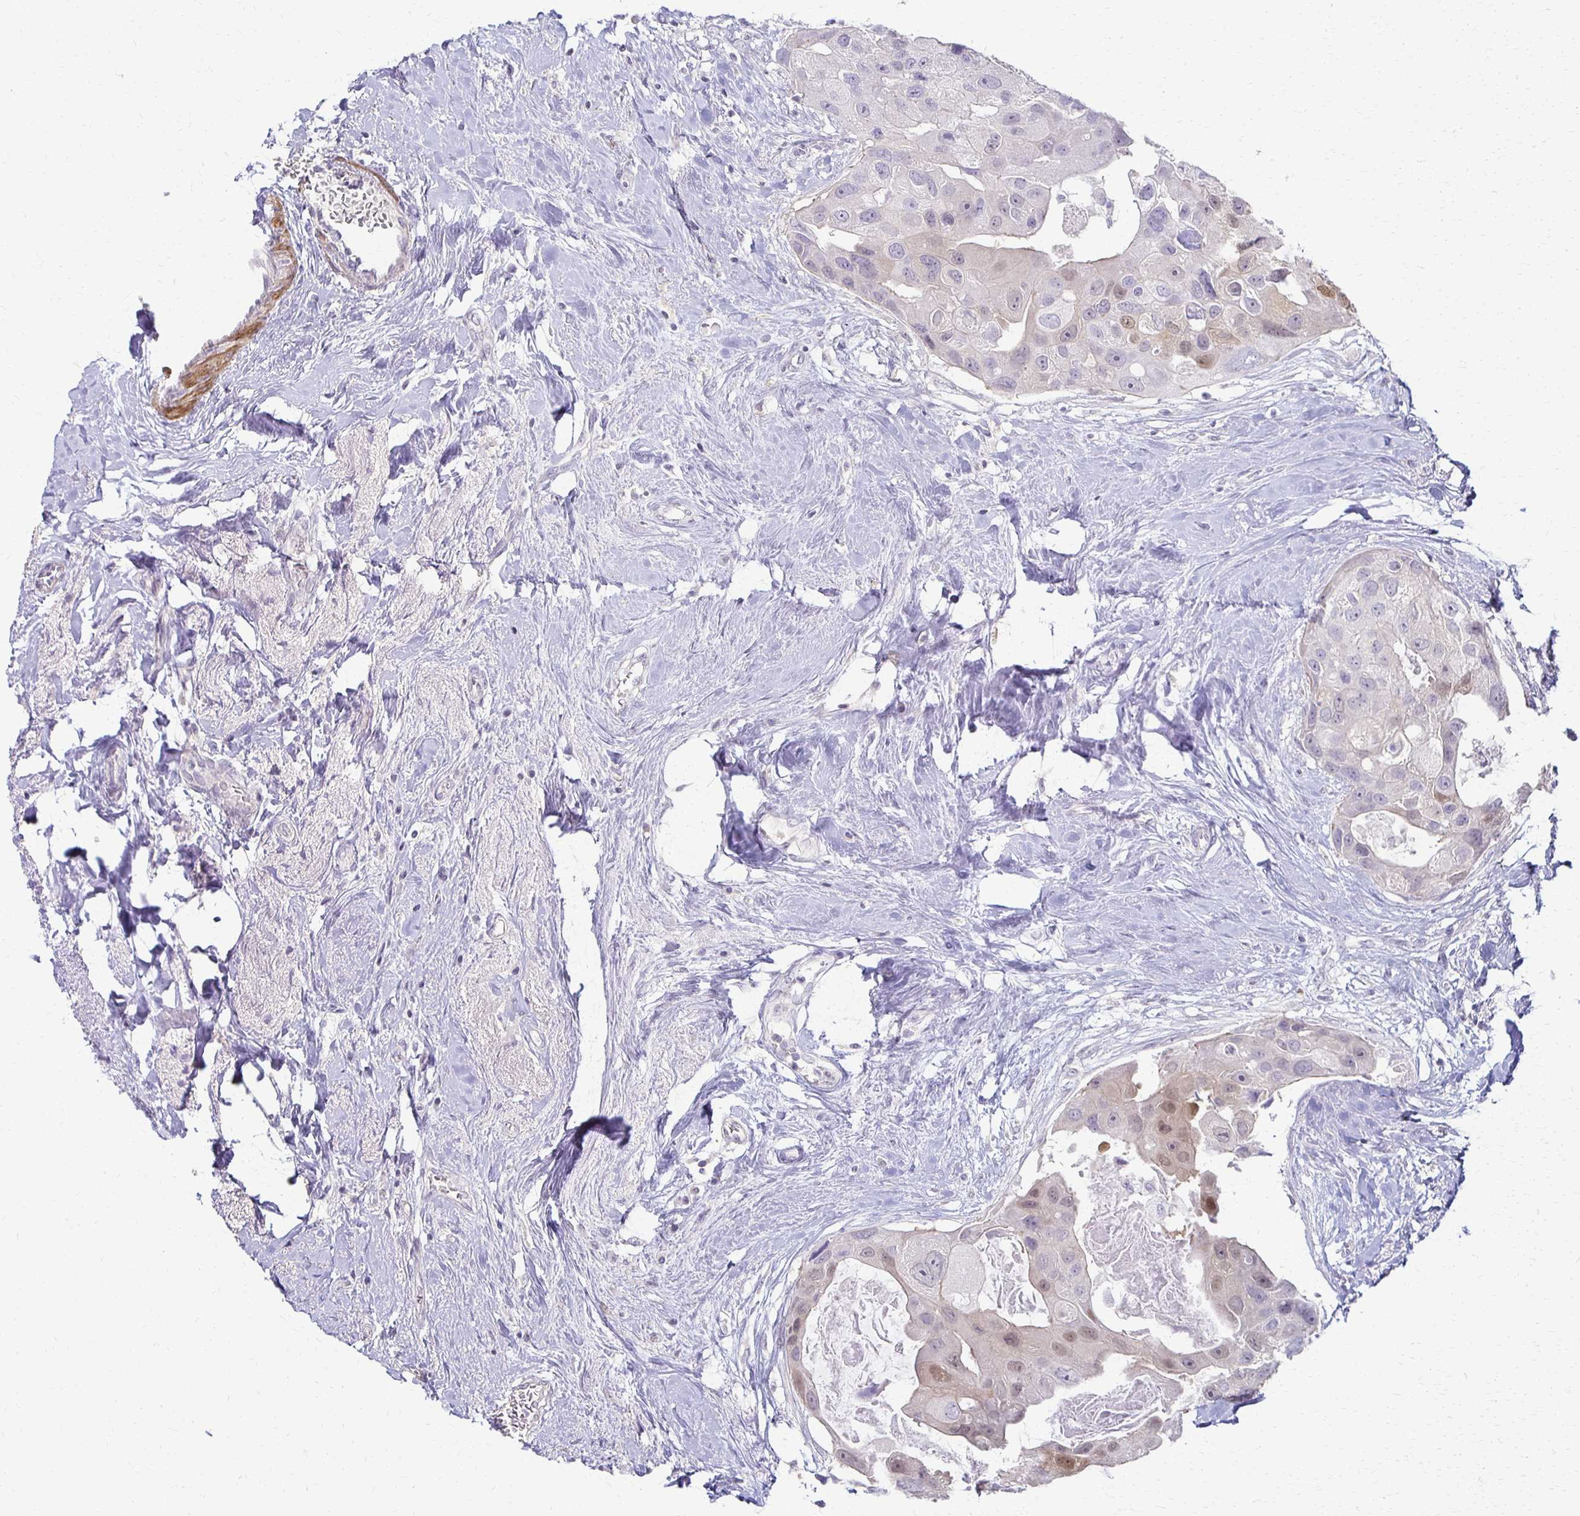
{"staining": {"intensity": "weak", "quantity": "<25%", "location": "cytoplasmic/membranous,nuclear"}, "tissue": "breast cancer", "cell_type": "Tumor cells", "image_type": "cancer", "snomed": [{"axis": "morphology", "description": "Duct carcinoma"}, {"axis": "topography", "description": "Breast"}], "caption": "Breast cancer stained for a protein using immunohistochemistry (IHC) demonstrates no positivity tumor cells.", "gene": "FOXO4", "patient": {"sex": "female", "age": 43}}